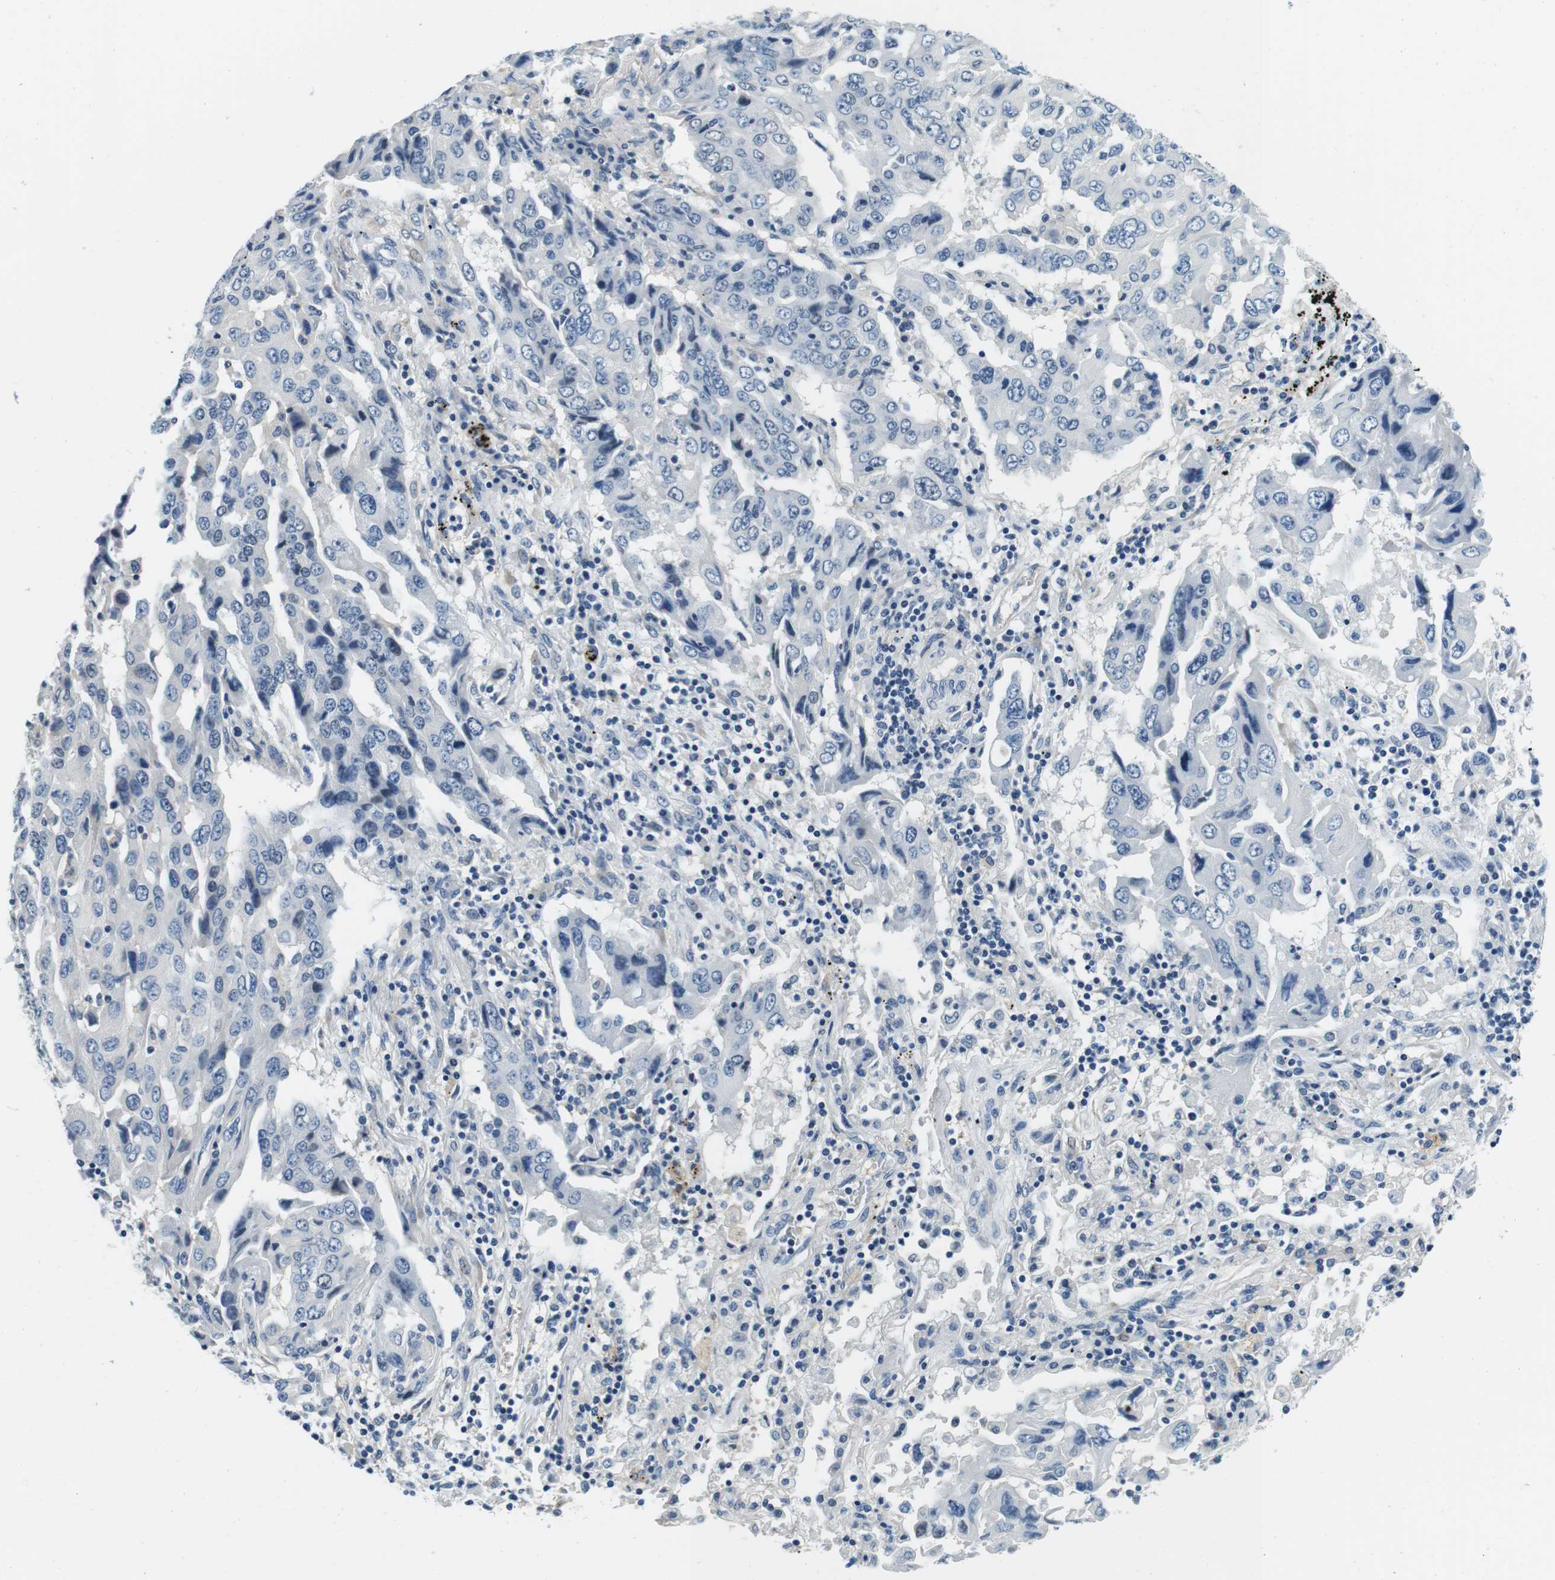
{"staining": {"intensity": "negative", "quantity": "none", "location": "none"}, "tissue": "lung cancer", "cell_type": "Tumor cells", "image_type": "cancer", "snomed": [{"axis": "morphology", "description": "Adenocarcinoma, NOS"}, {"axis": "topography", "description": "Lung"}], "caption": "Protein analysis of adenocarcinoma (lung) exhibits no significant expression in tumor cells.", "gene": "KCNJ5", "patient": {"sex": "female", "age": 65}}